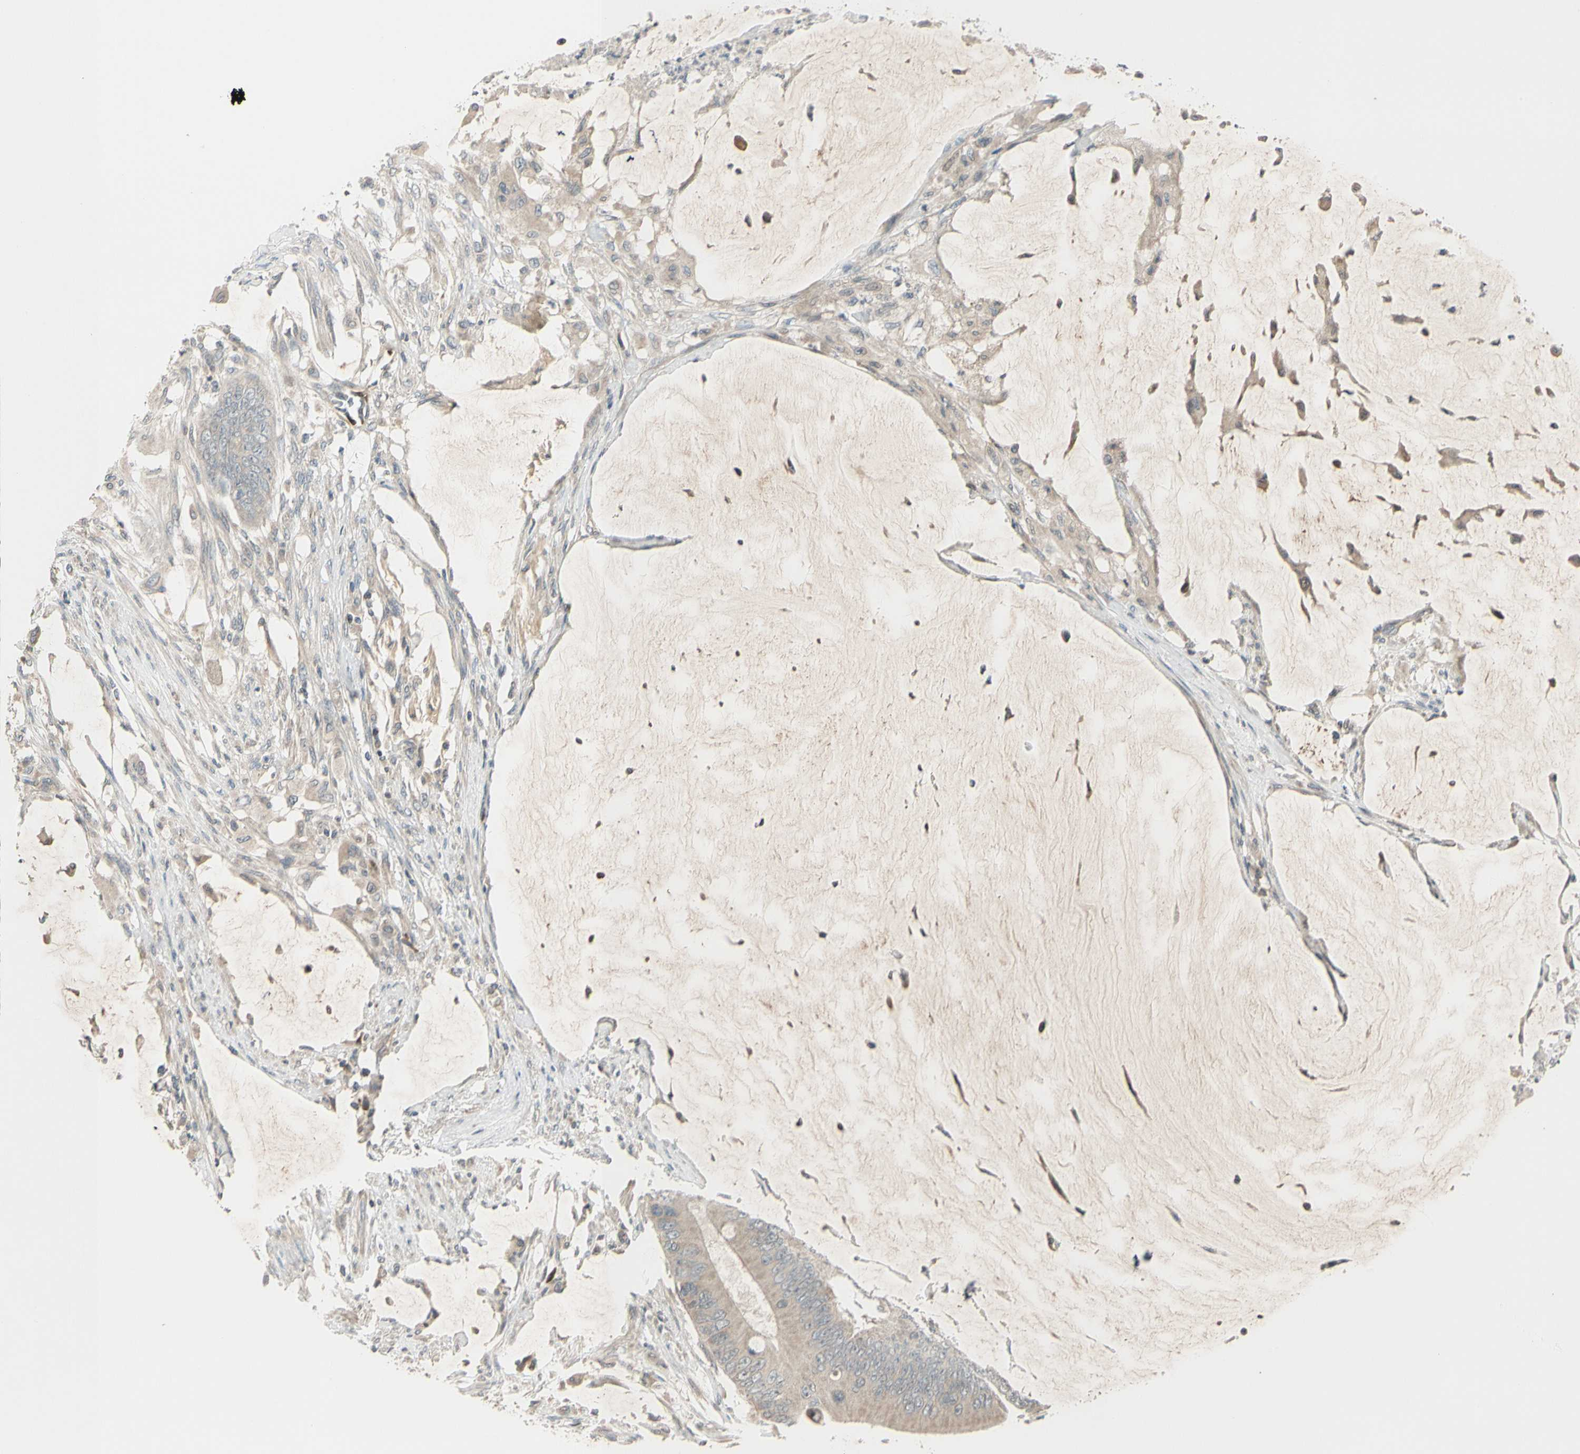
{"staining": {"intensity": "weak", "quantity": "25%-75%", "location": "cytoplasmic/membranous"}, "tissue": "colorectal cancer", "cell_type": "Tumor cells", "image_type": "cancer", "snomed": [{"axis": "morphology", "description": "Adenocarcinoma, NOS"}, {"axis": "topography", "description": "Rectum"}], "caption": "Immunohistochemical staining of human colorectal adenocarcinoma displays low levels of weak cytoplasmic/membranous staining in approximately 25%-75% of tumor cells. (DAB (3,3'-diaminobenzidine) IHC, brown staining for protein, blue staining for nuclei).", "gene": "FGF10", "patient": {"sex": "female", "age": 77}}